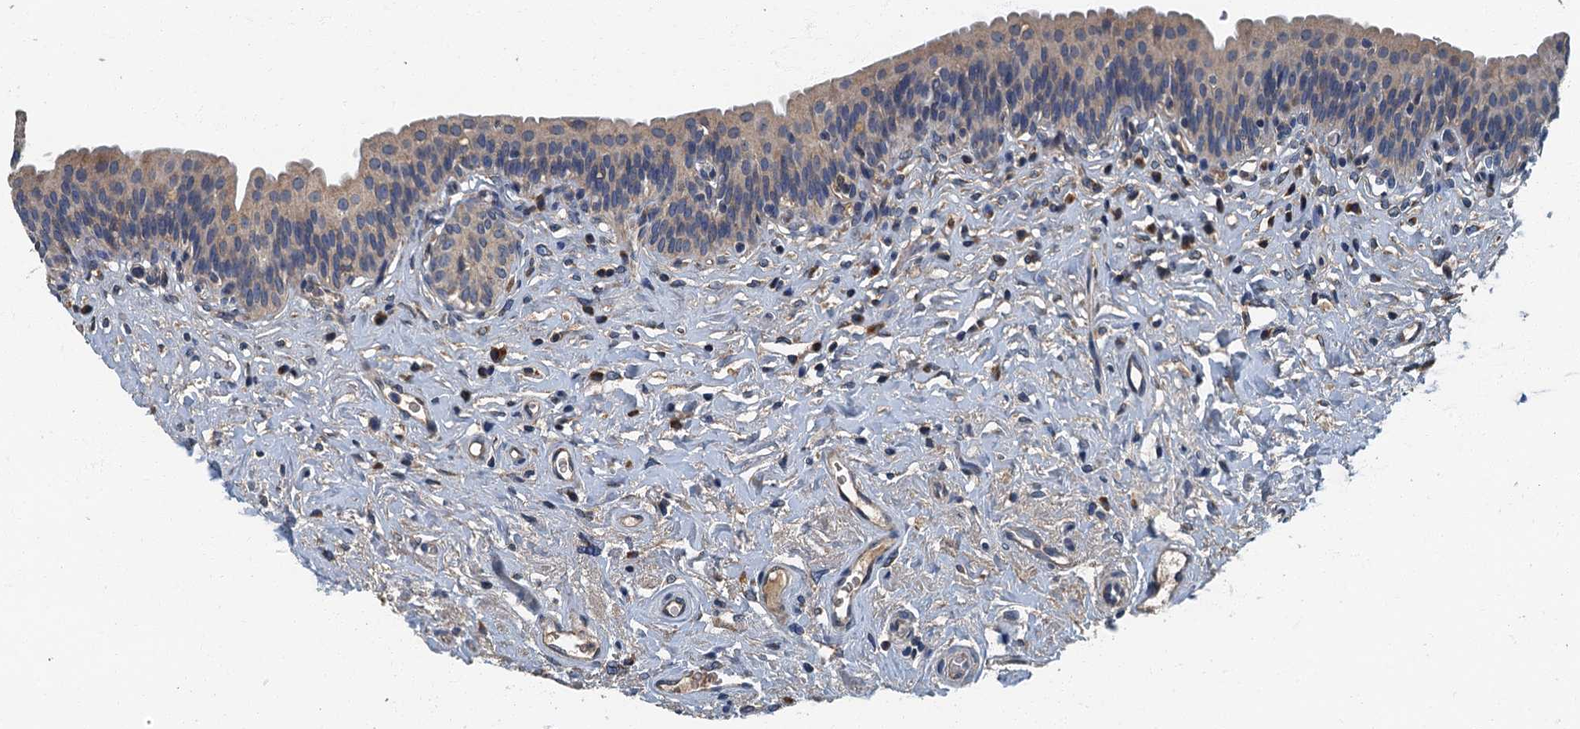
{"staining": {"intensity": "moderate", "quantity": "25%-75%", "location": "cytoplasmic/membranous"}, "tissue": "urinary bladder", "cell_type": "Urothelial cells", "image_type": "normal", "snomed": [{"axis": "morphology", "description": "Normal tissue, NOS"}, {"axis": "topography", "description": "Urinary bladder"}], "caption": "A medium amount of moderate cytoplasmic/membranous expression is seen in approximately 25%-75% of urothelial cells in normal urinary bladder. The protein of interest is stained brown, and the nuclei are stained in blue (DAB IHC with brightfield microscopy, high magnification).", "gene": "DDX49", "patient": {"sex": "male", "age": 83}}